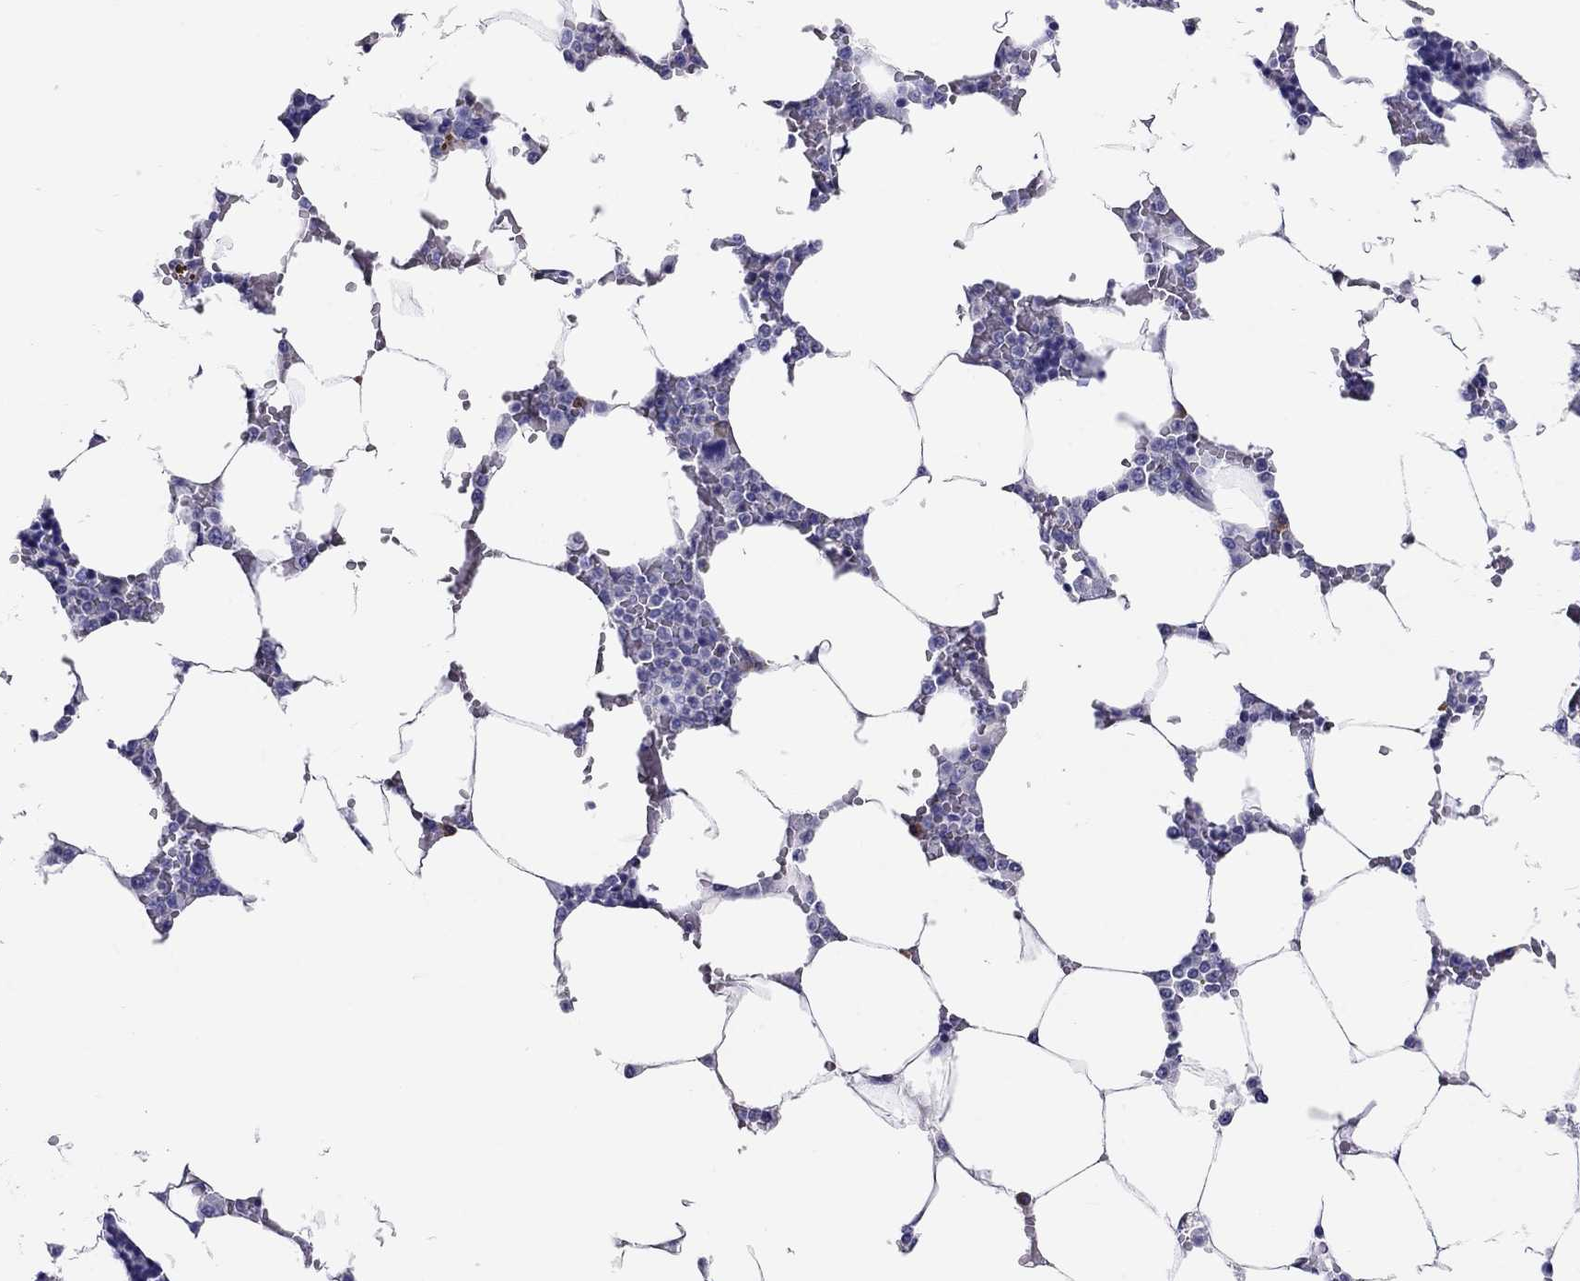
{"staining": {"intensity": "weak", "quantity": "<25%", "location": "cytoplasmic/membranous"}, "tissue": "bone marrow", "cell_type": "Hematopoietic cells", "image_type": "normal", "snomed": [{"axis": "morphology", "description": "Normal tissue, NOS"}, {"axis": "topography", "description": "Bone marrow"}], "caption": "Human bone marrow stained for a protein using IHC reveals no positivity in hematopoietic cells.", "gene": "CALHM1", "patient": {"sex": "male", "age": 63}}